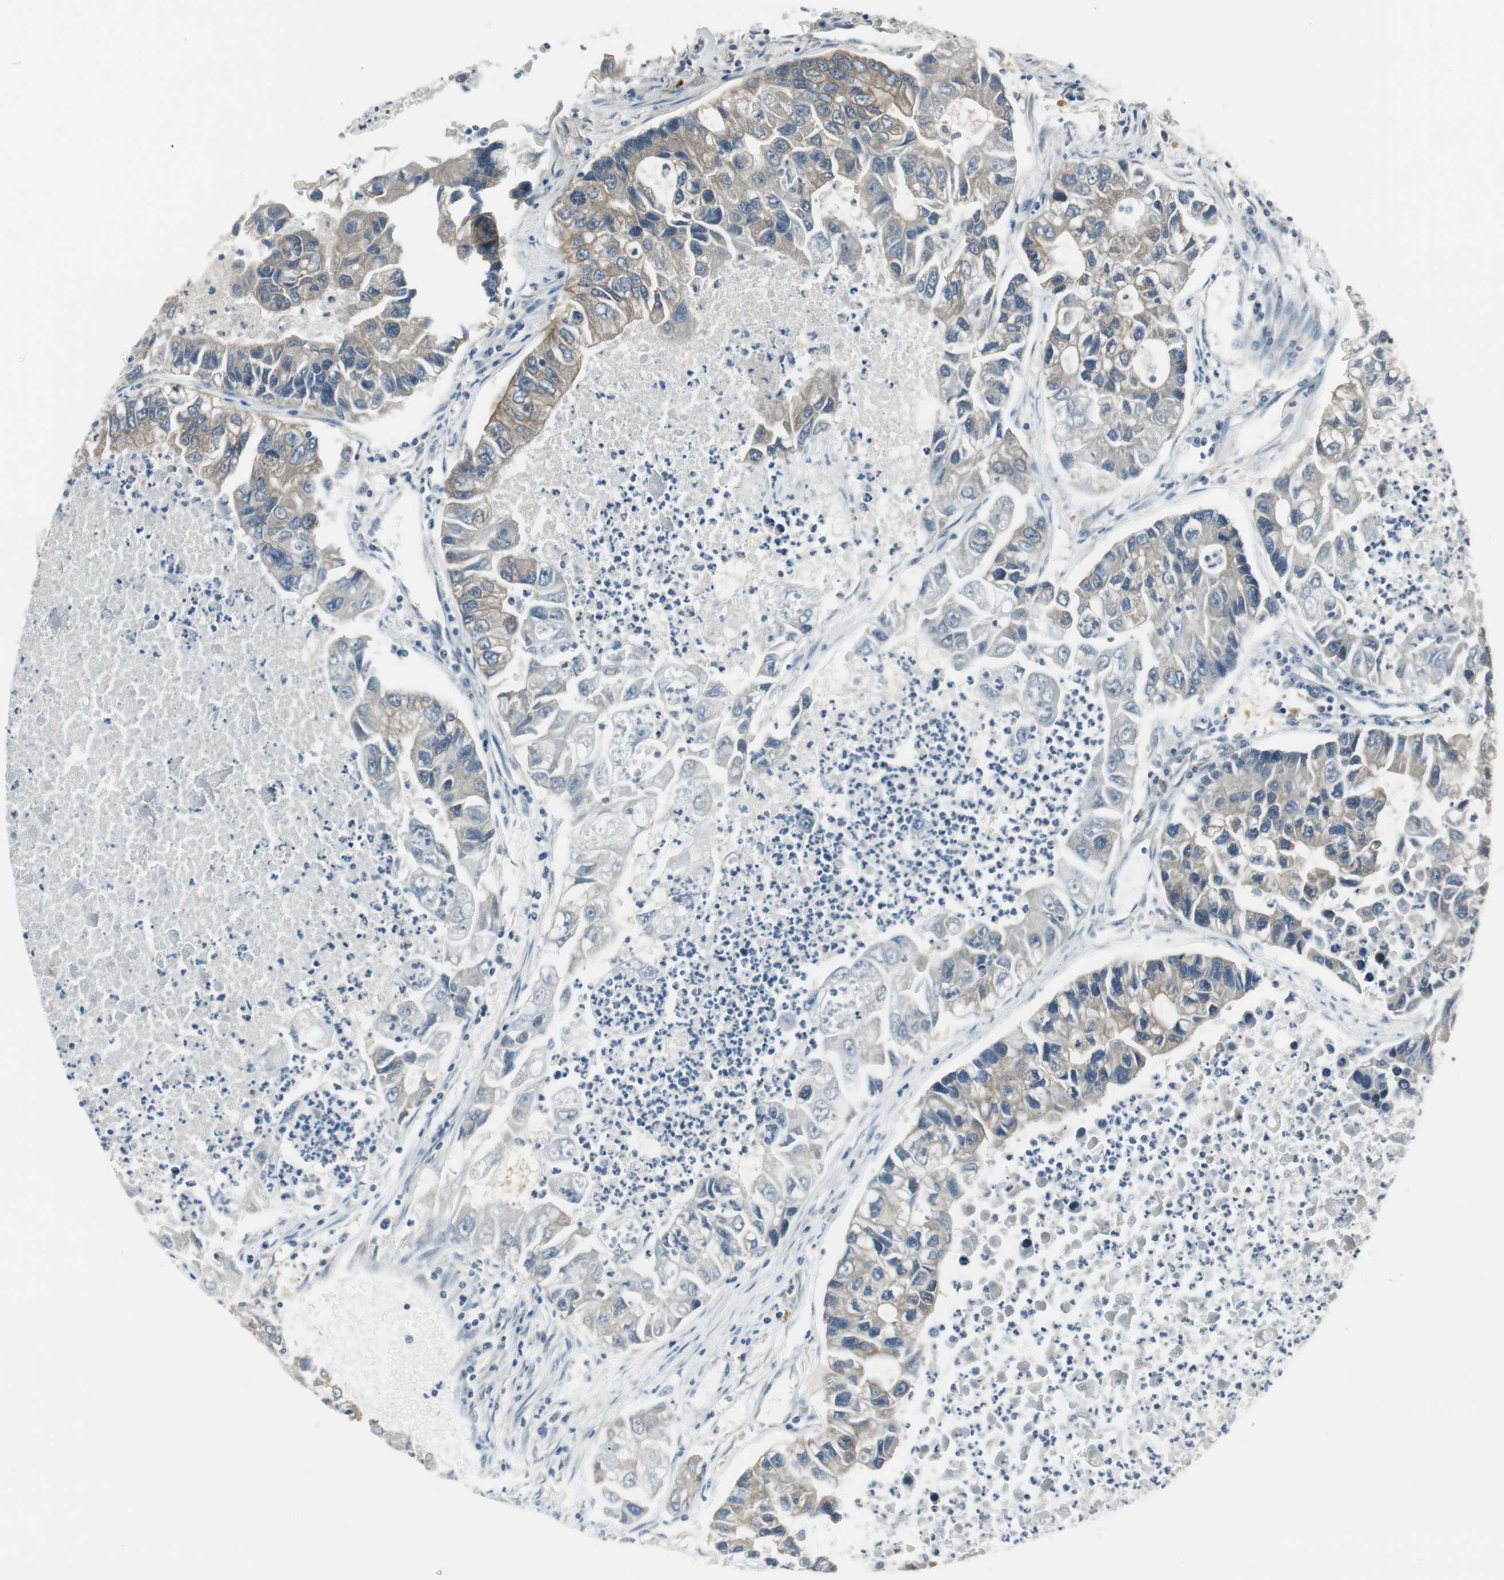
{"staining": {"intensity": "weak", "quantity": "25%-75%", "location": "cytoplasmic/membranous"}, "tissue": "lung cancer", "cell_type": "Tumor cells", "image_type": "cancer", "snomed": [{"axis": "morphology", "description": "Adenocarcinoma, NOS"}, {"axis": "topography", "description": "Lung"}], "caption": "Protein staining of lung cancer (adenocarcinoma) tissue demonstrates weak cytoplasmic/membranous staining in approximately 25%-75% of tumor cells.", "gene": "PRKAA1", "patient": {"sex": "female", "age": 51}}